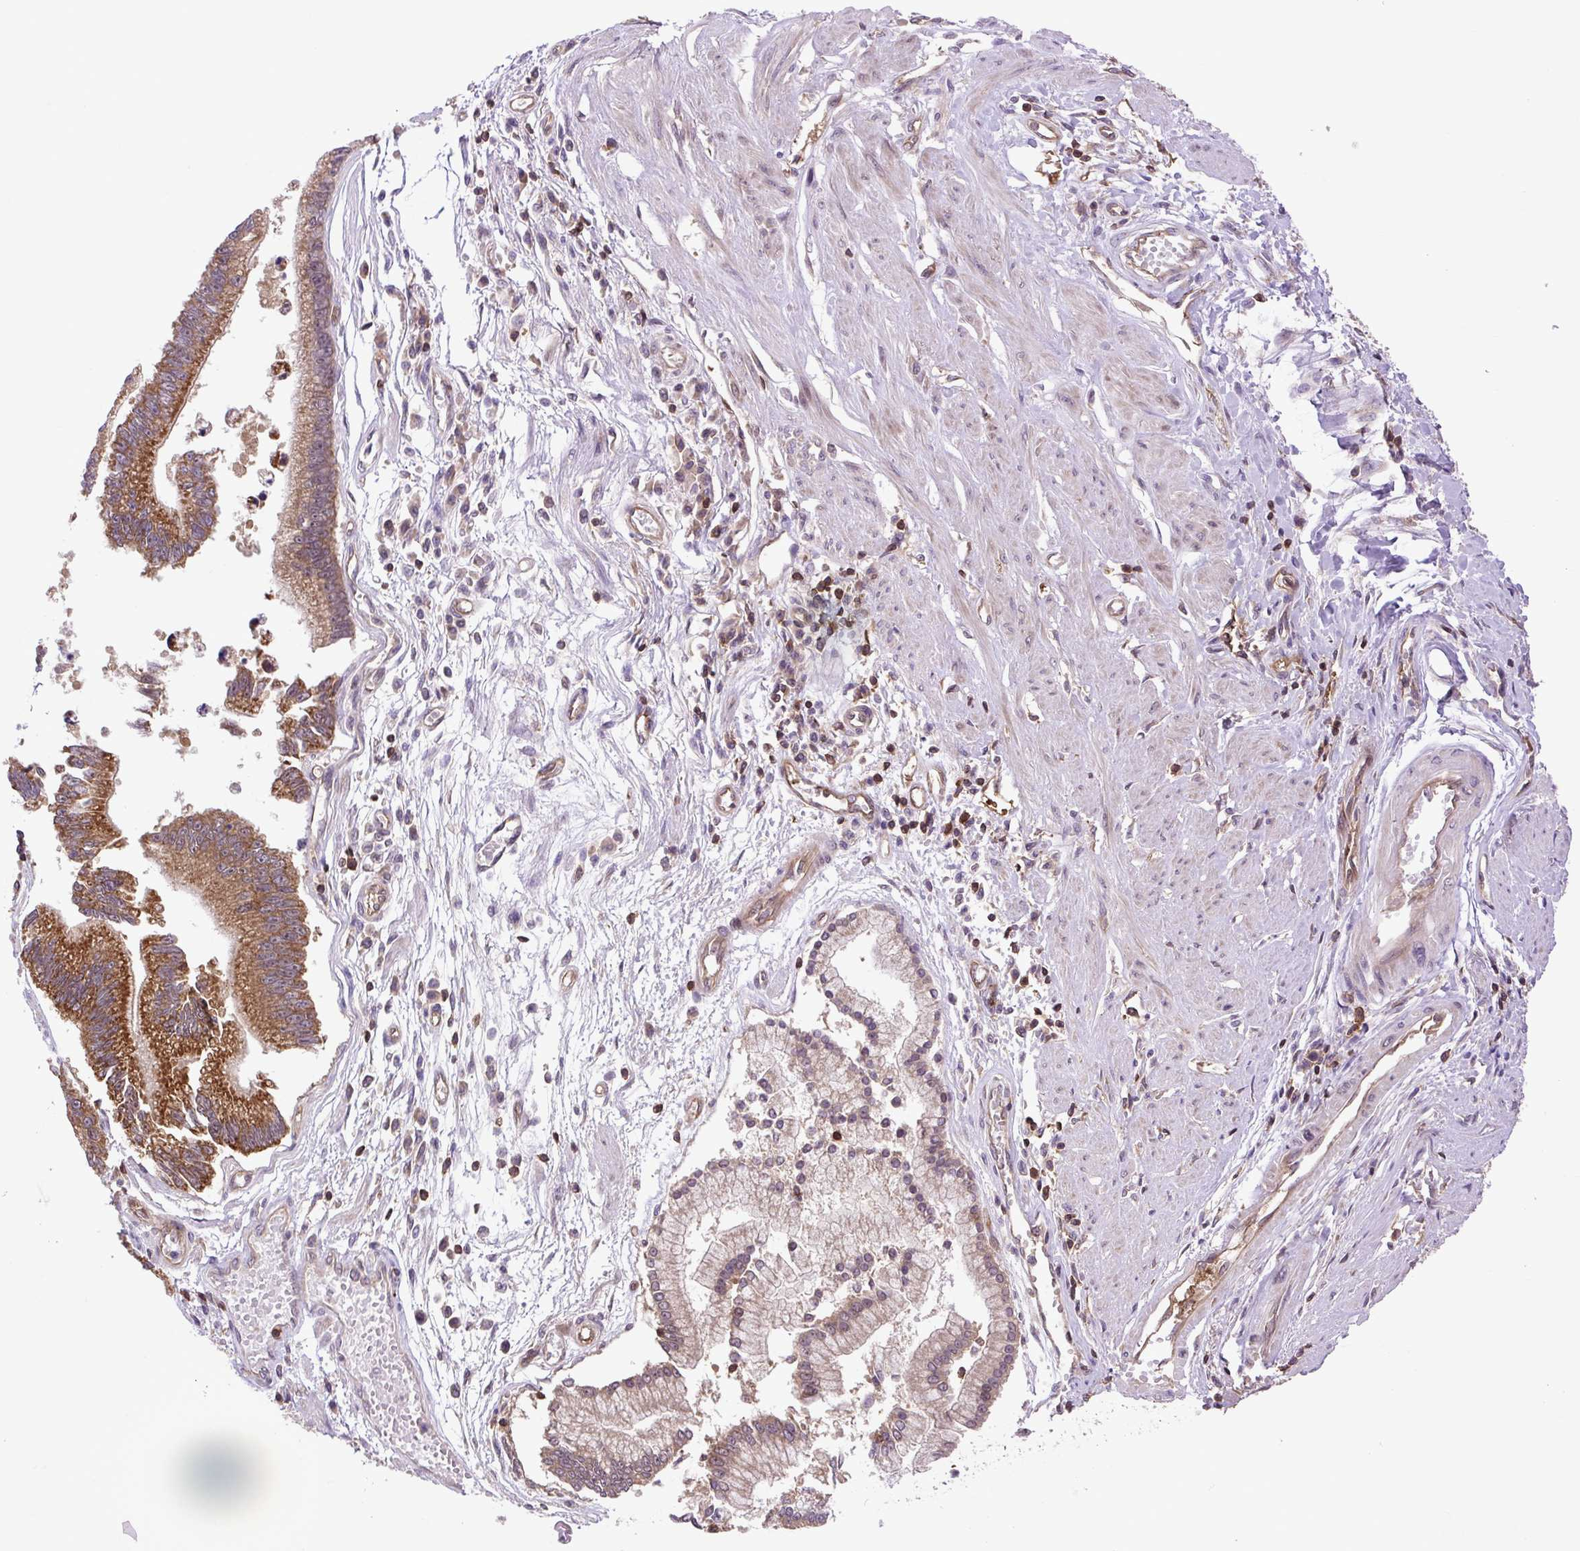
{"staining": {"intensity": "strong", "quantity": ">75%", "location": "cytoplasmic/membranous"}, "tissue": "stomach cancer", "cell_type": "Tumor cells", "image_type": "cancer", "snomed": [{"axis": "morphology", "description": "Adenocarcinoma, NOS"}, {"axis": "topography", "description": "Stomach"}], "caption": "Adenocarcinoma (stomach) stained for a protein displays strong cytoplasmic/membranous positivity in tumor cells.", "gene": "PLCG1", "patient": {"sex": "male", "age": 59}}